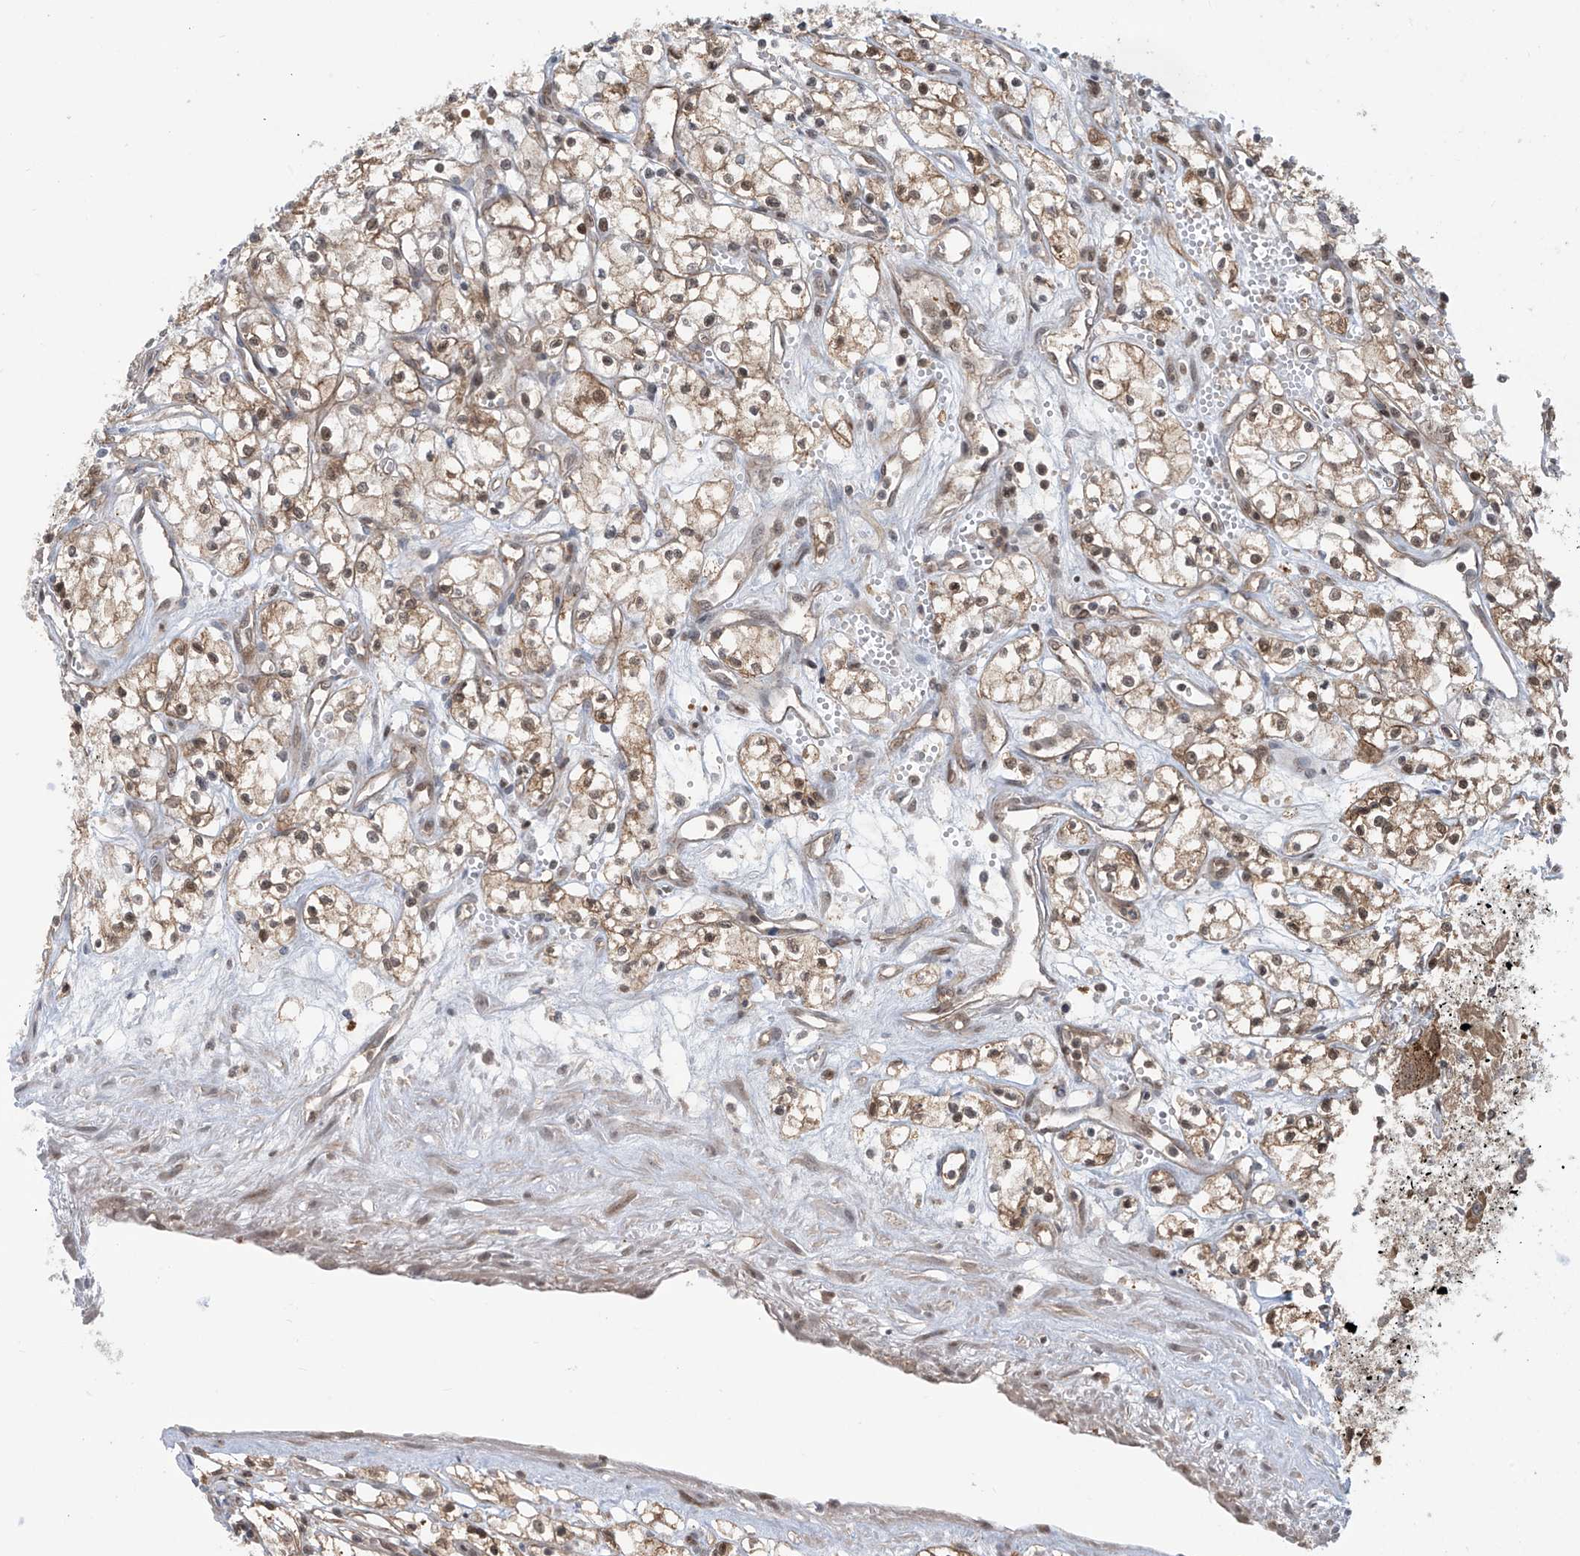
{"staining": {"intensity": "moderate", "quantity": ">75%", "location": "cytoplasmic/membranous,nuclear"}, "tissue": "renal cancer", "cell_type": "Tumor cells", "image_type": "cancer", "snomed": [{"axis": "morphology", "description": "Adenocarcinoma, NOS"}, {"axis": "topography", "description": "Kidney"}], "caption": "Protein expression analysis of human renal adenocarcinoma reveals moderate cytoplasmic/membranous and nuclear positivity in approximately >75% of tumor cells.", "gene": "LAGE3", "patient": {"sex": "male", "age": 59}}